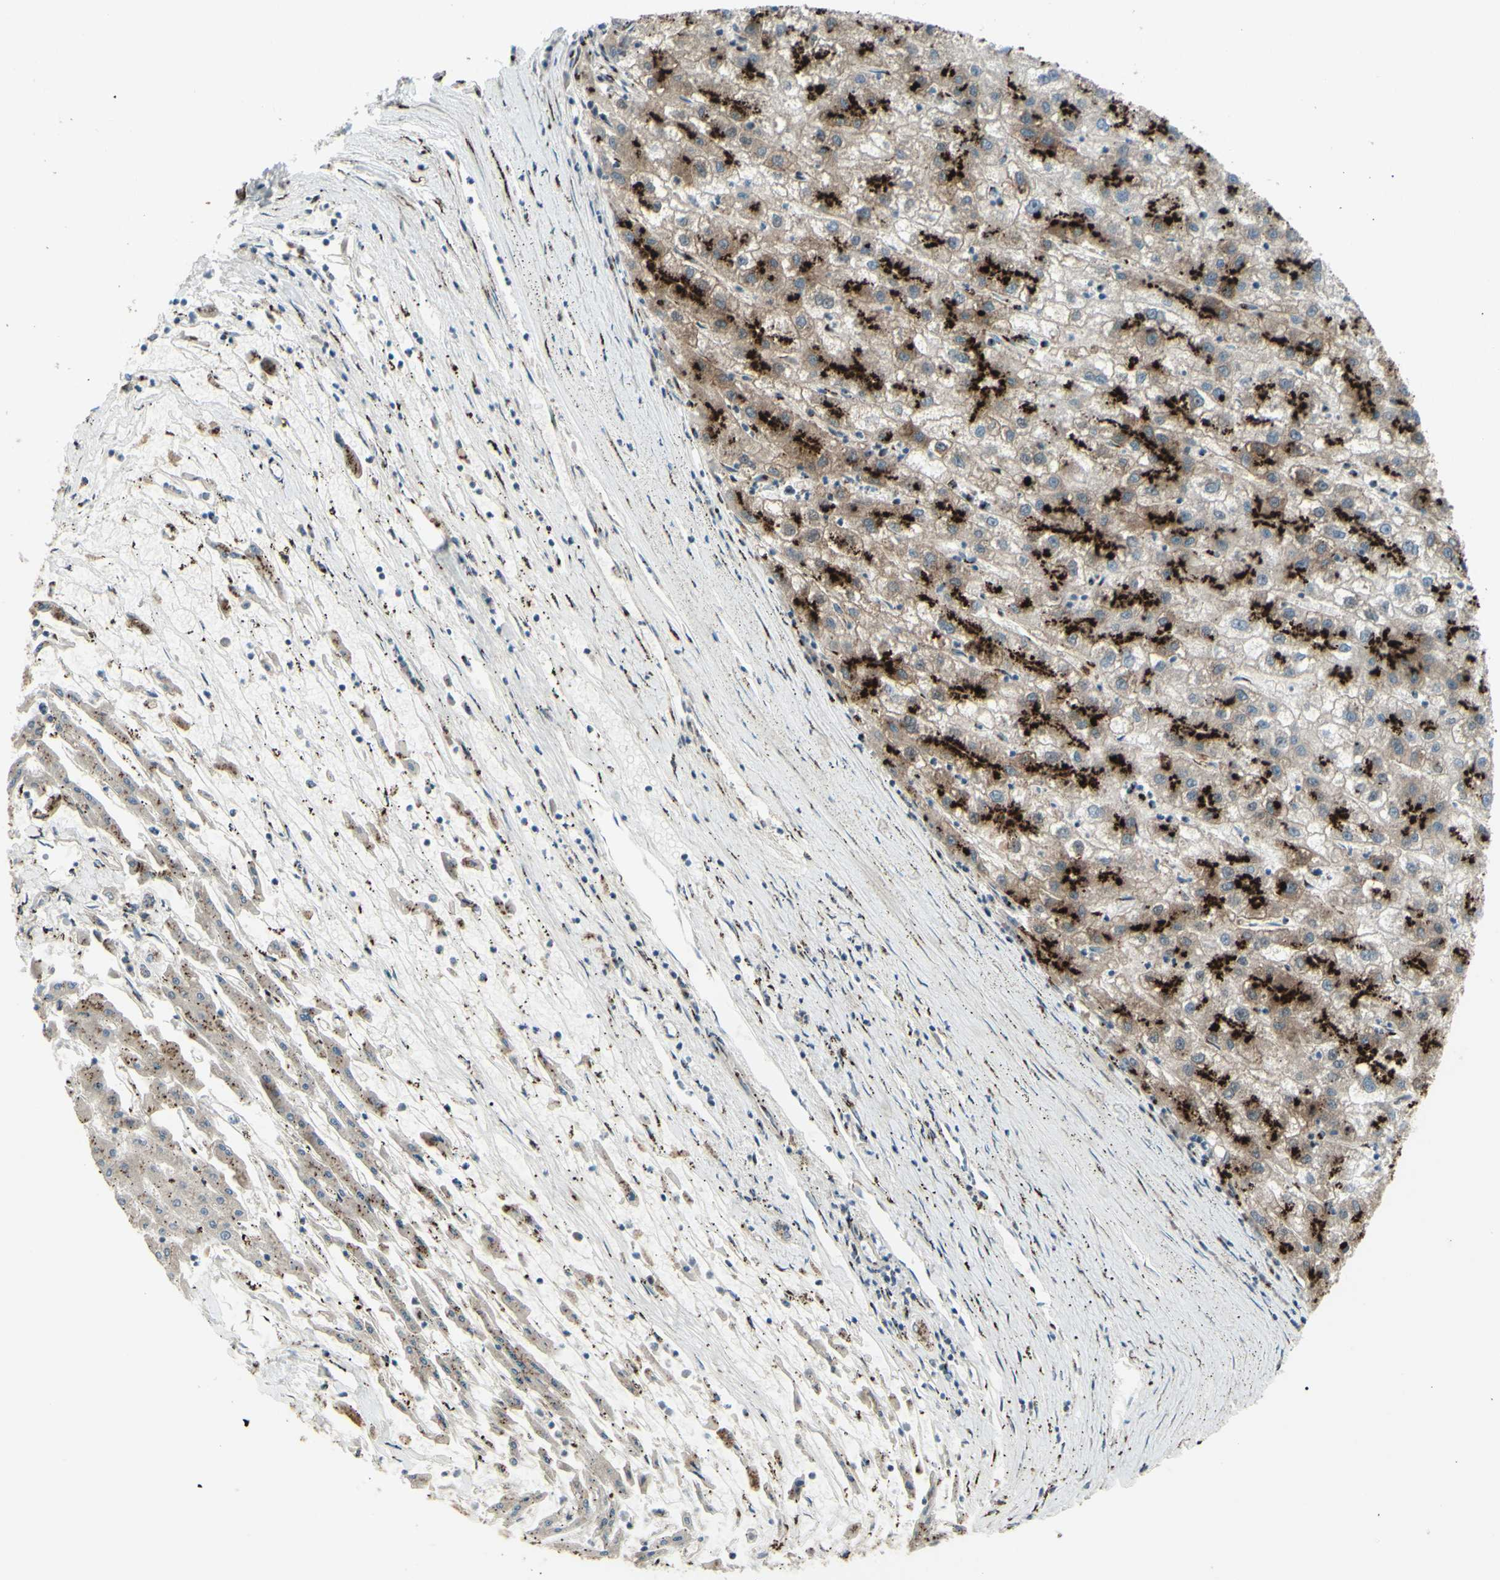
{"staining": {"intensity": "strong", "quantity": ">75%", "location": "cytoplasmic/membranous"}, "tissue": "liver cancer", "cell_type": "Tumor cells", "image_type": "cancer", "snomed": [{"axis": "morphology", "description": "Carcinoma, Hepatocellular, NOS"}, {"axis": "topography", "description": "Liver"}], "caption": "About >75% of tumor cells in human liver cancer (hepatocellular carcinoma) show strong cytoplasmic/membranous protein staining as visualized by brown immunohistochemical staining.", "gene": "BPNT2", "patient": {"sex": "male", "age": 72}}